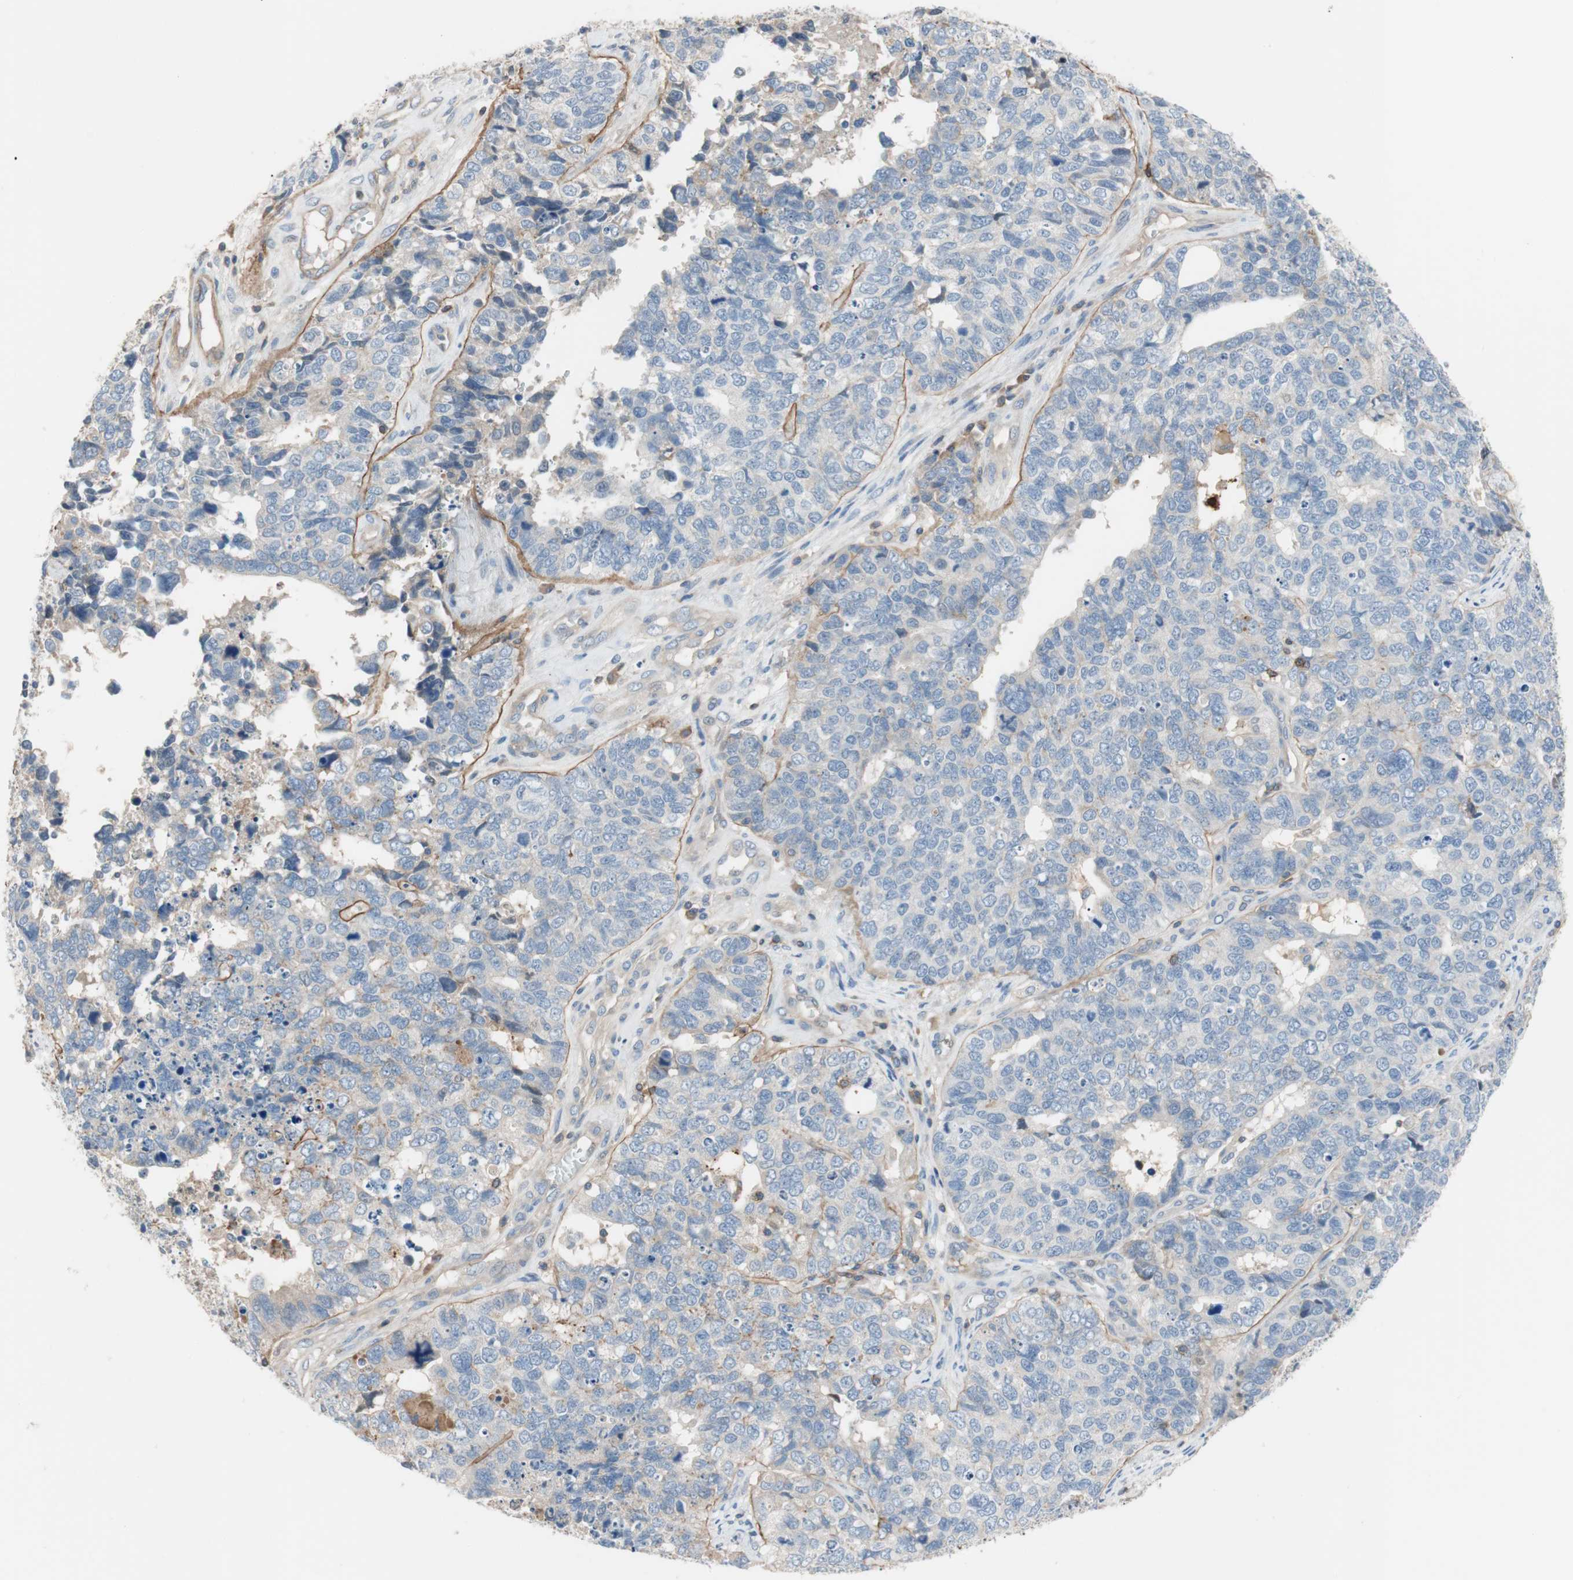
{"staining": {"intensity": "moderate", "quantity": "<25%", "location": "cytoplasmic/membranous"}, "tissue": "cervical cancer", "cell_type": "Tumor cells", "image_type": "cancer", "snomed": [{"axis": "morphology", "description": "Squamous cell carcinoma, NOS"}, {"axis": "topography", "description": "Cervix"}], "caption": "Tumor cells demonstrate moderate cytoplasmic/membranous staining in about <25% of cells in cervical squamous cell carcinoma.", "gene": "TNFRSF18", "patient": {"sex": "female", "age": 63}}